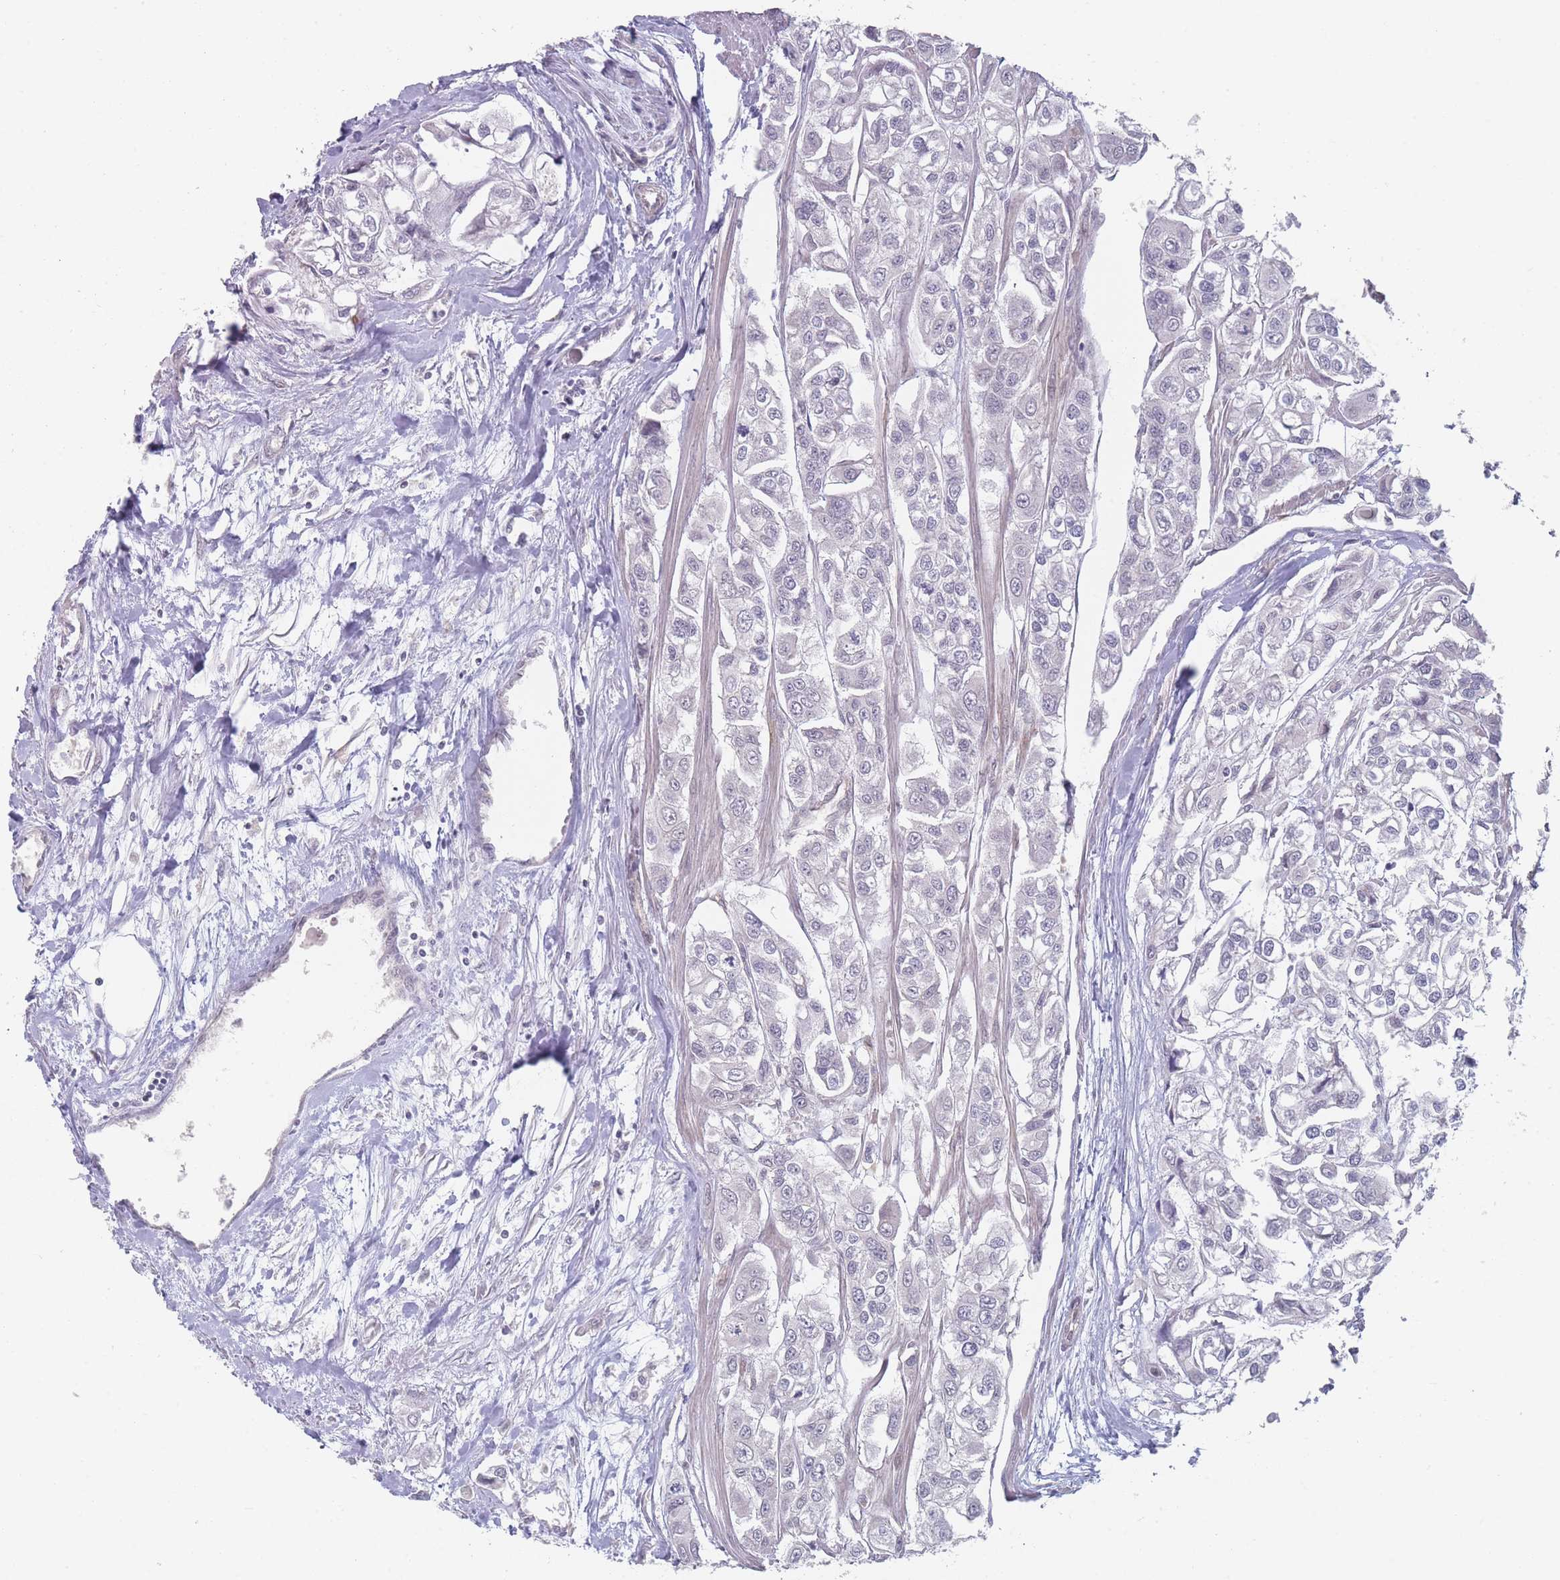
{"staining": {"intensity": "negative", "quantity": "none", "location": "none"}, "tissue": "urothelial cancer", "cell_type": "Tumor cells", "image_type": "cancer", "snomed": [{"axis": "morphology", "description": "Urothelial carcinoma, High grade"}, {"axis": "topography", "description": "Urinary bladder"}], "caption": "A micrograph of urothelial carcinoma (high-grade) stained for a protein reveals no brown staining in tumor cells.", "gene": "ANKRD10", "patient": {"sex": "male", "age": 67}}